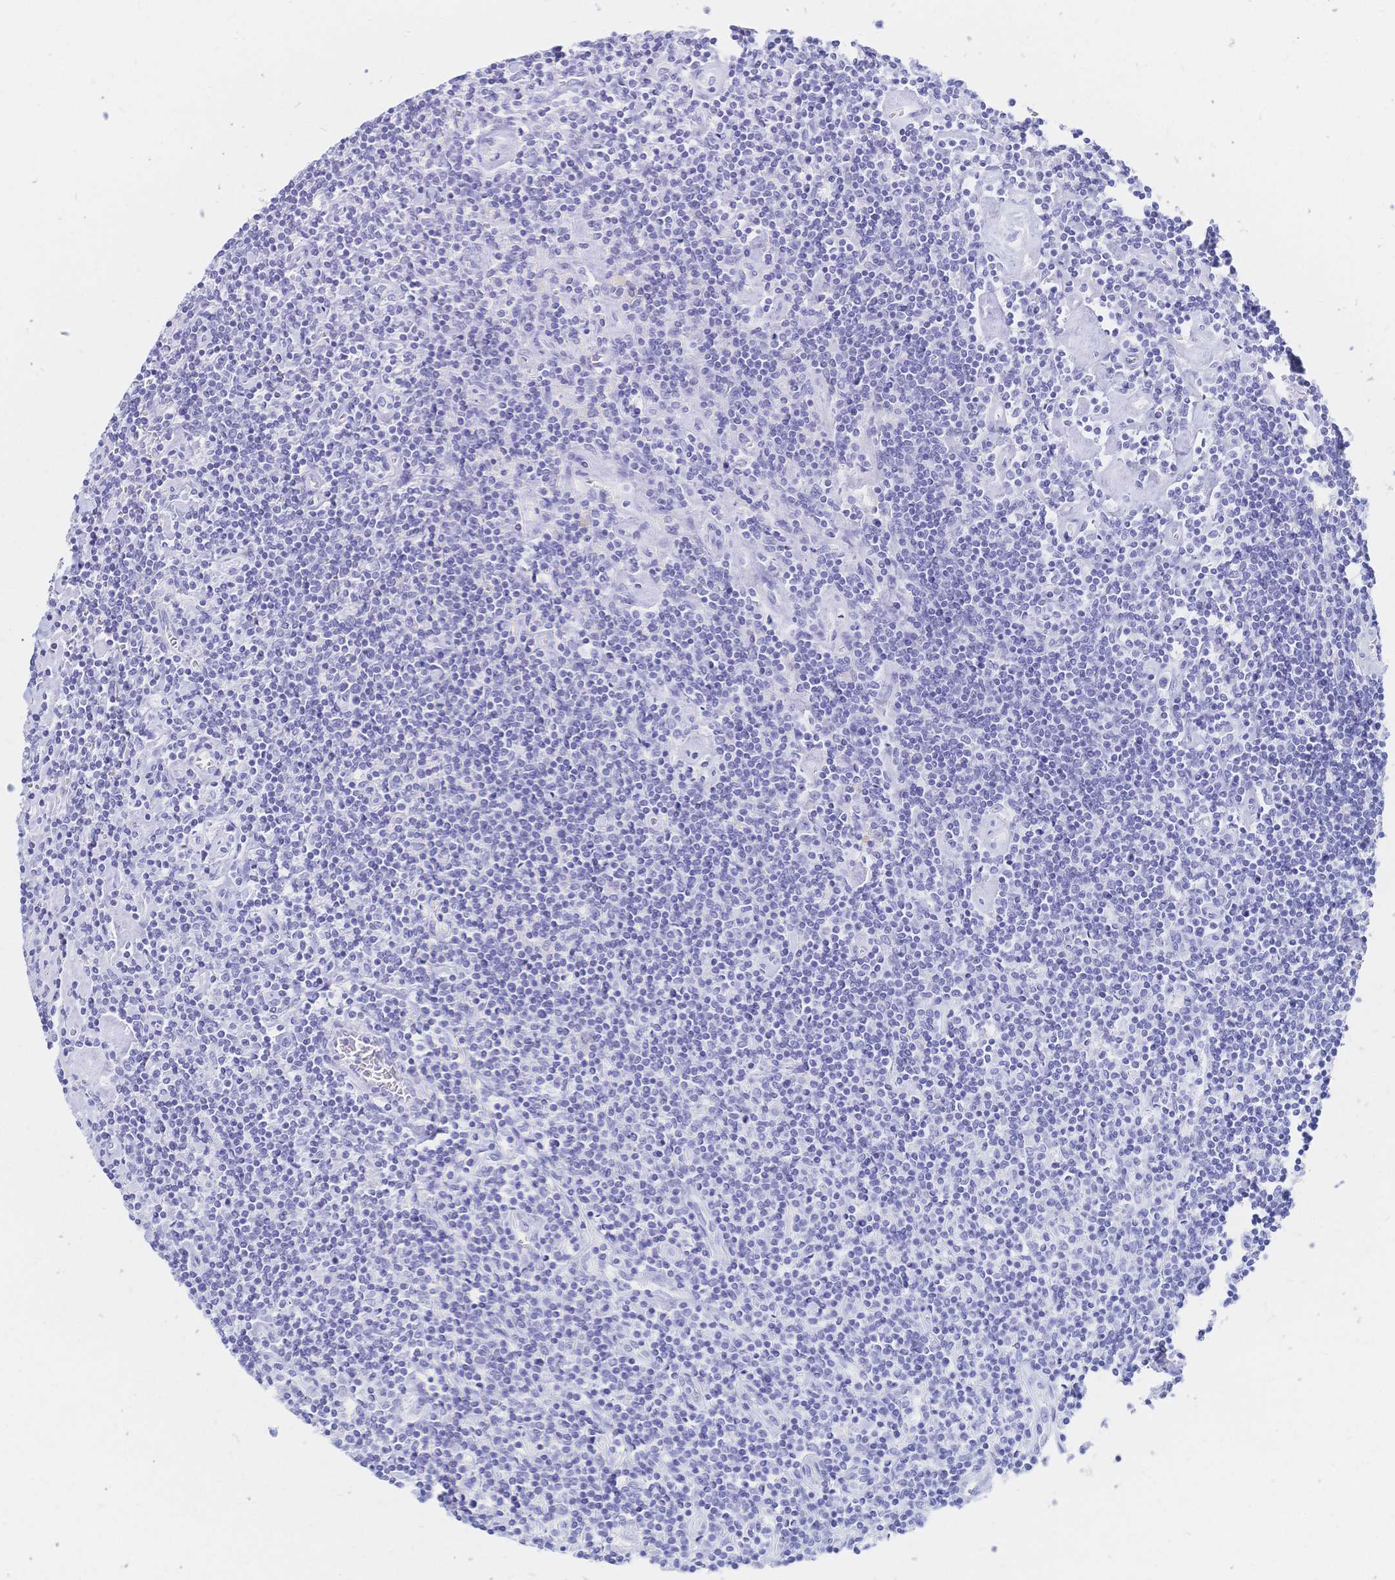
{"staining": {"intensity": "negative", "quantity": "none", "location": "none"}, "tissue": "lymphoma", "cell_type": "Tumor cells", "image_type": "cancer", "snomed": [{"axis": "morphology", "description": "Hodgkin's disease, NOS"}, {"axis": "topography", "description": "Lymph node"}], "caption": "Immunohistochemistry of human Hodgkin's disease shows no positivity in tumor cells.", "gene": "MEP1B", "patient": {"sex": "male", "age": 40}}